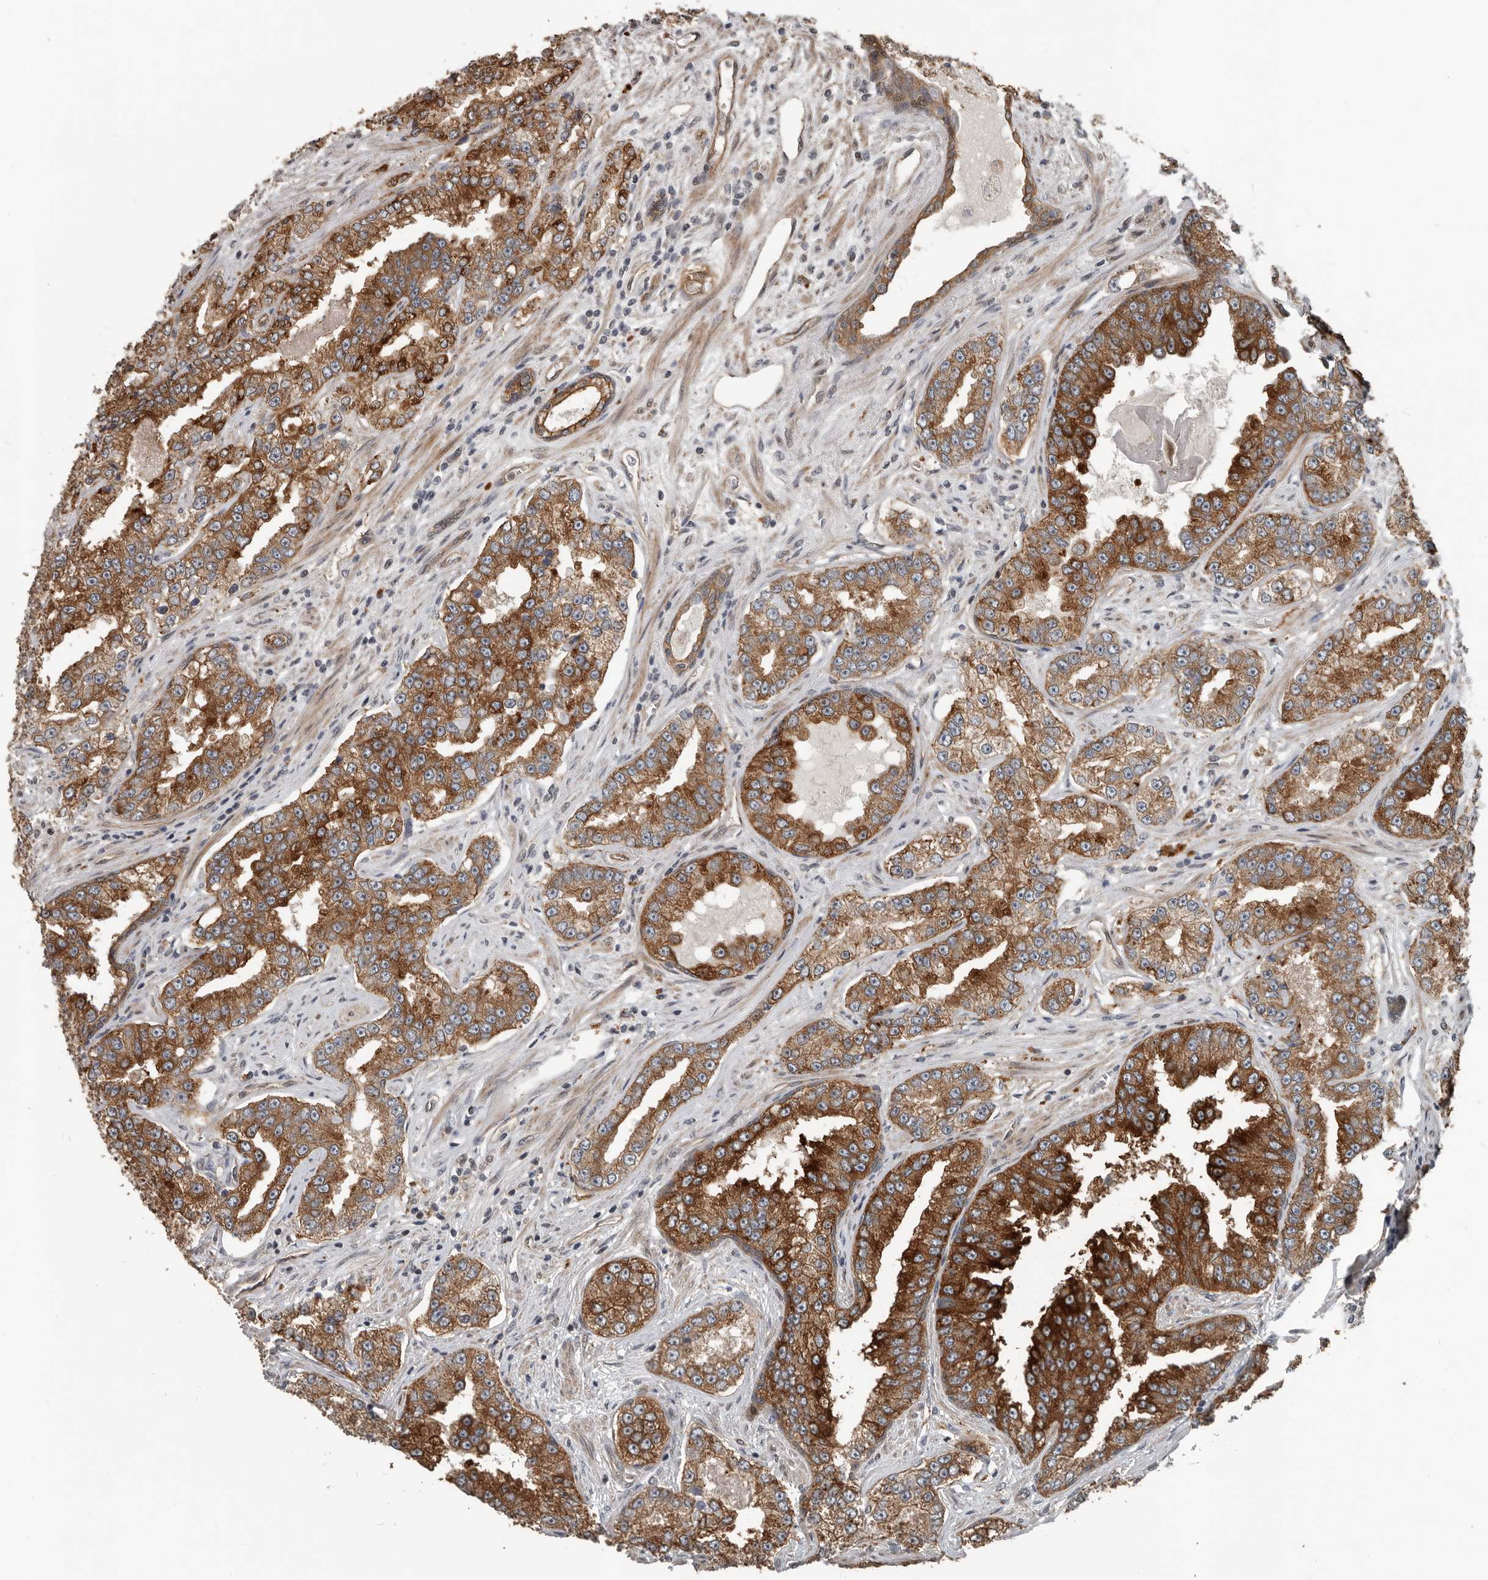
{"staining": {"intensity": "strong", "quantity": ">75%", "location": "cytoplasmic/membranous"}, "tissue": "prostate cancer", "cell_type": "Tumor cells", "image_type": "cancer", "snomed": [{"axis": "morphology", "description": "Normal tissue, NOS"}, {"axis": "morphology", "description": "Adenocarcinoma, High grade"}, {"axis": "topography", "description": "Prostate"}], "caption": "Tumor cells display high levels of strong cytoplasmic/membranous expression in about >75% of cells in prostate cancer.", "gene": "YOD1", "patient": {"sex": "male", "age": 83}}